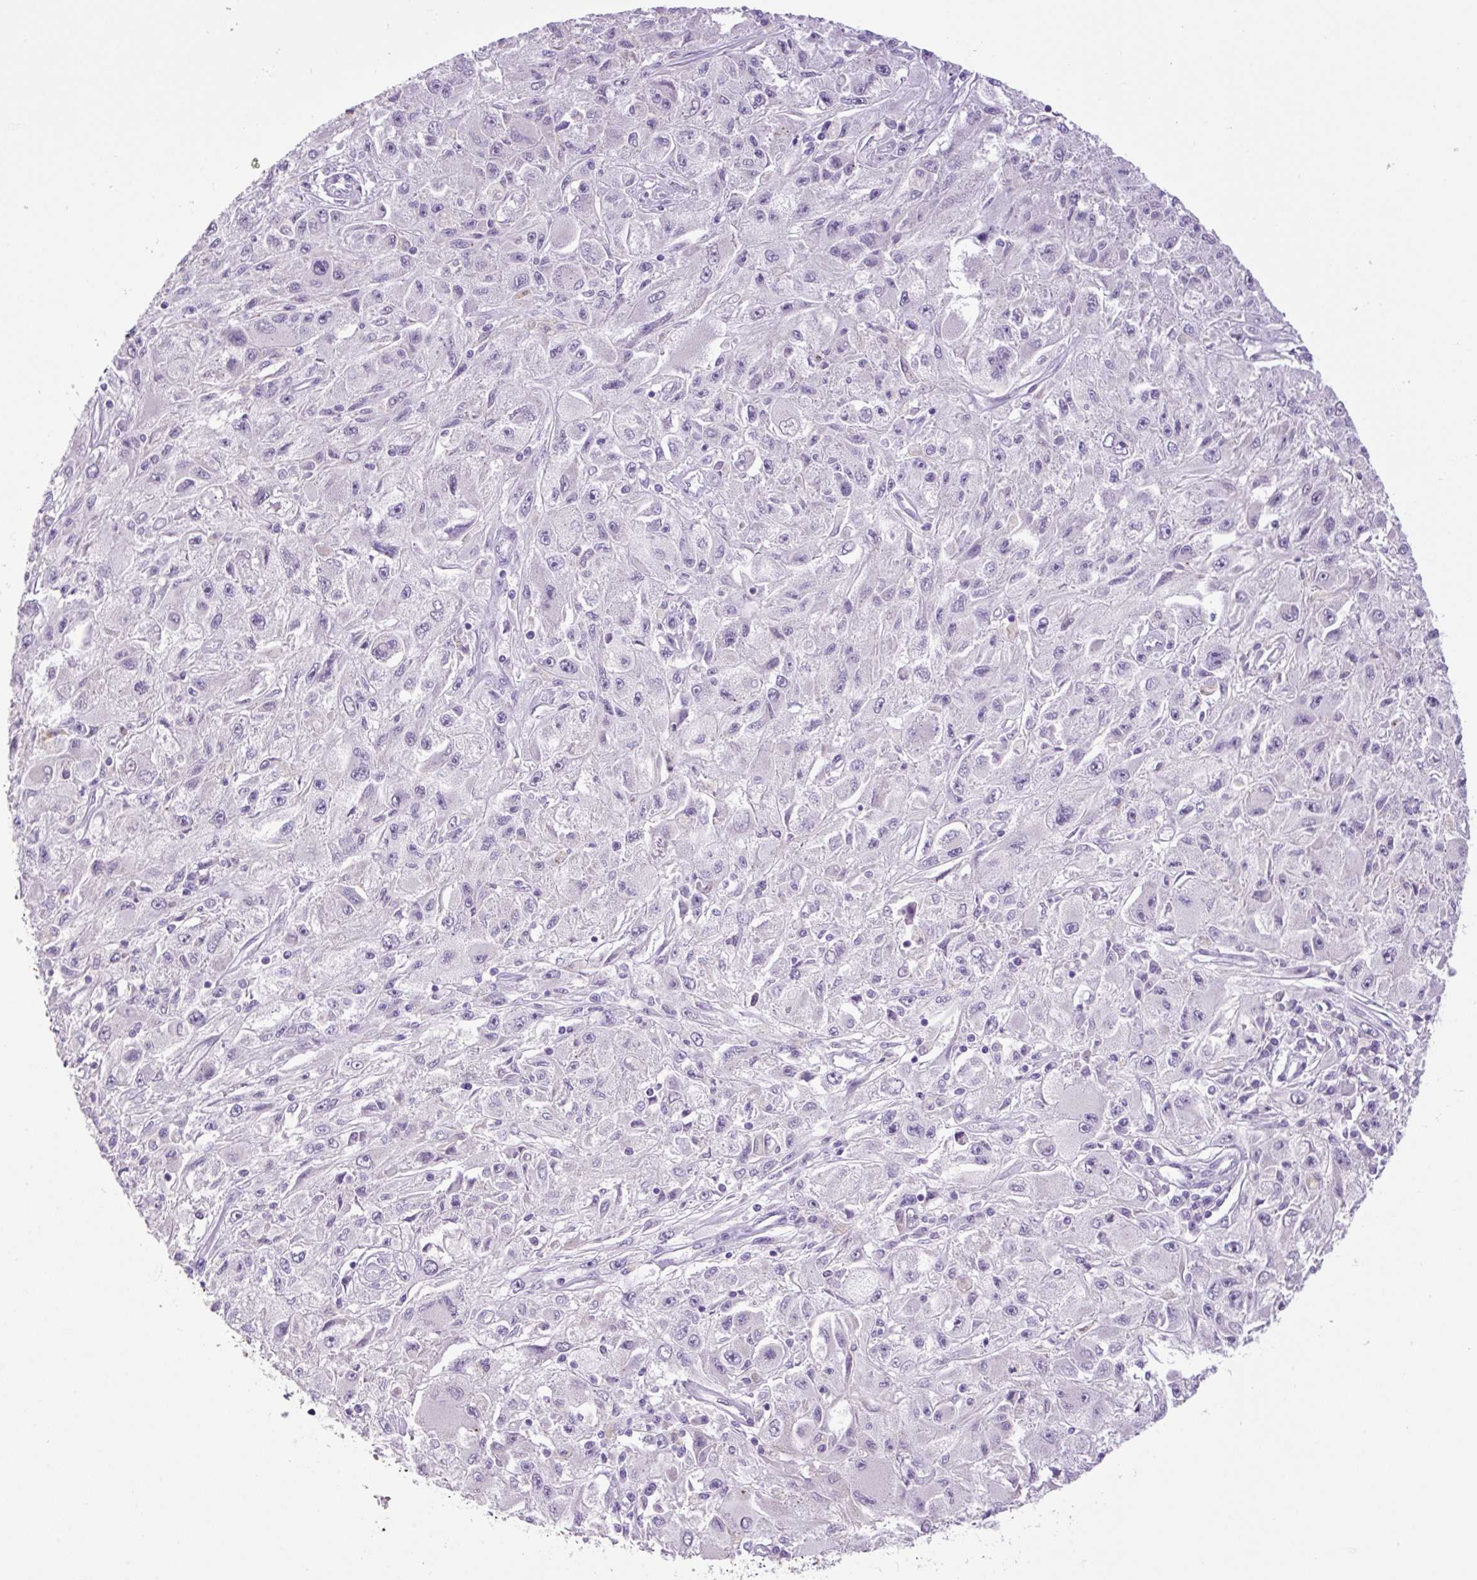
{"staining": {"intensity": "negative", "quantity": "none", "location": "none"}, "tissue": "melanoma", "cell_type": "Tumor cells", "image_type": "cancer", "snomed": [{"axis": "morphology", "description": "Malignant melanoma, Metastatic site"}, {"axis": "topography", "description": "Skin"}], "caption": "A histopathology image of human malignant melanoma (metastatic site) is negative for staining in tumor cells.", "gene": "CHGA", "patient": {"sex": "male", "age": 53}}